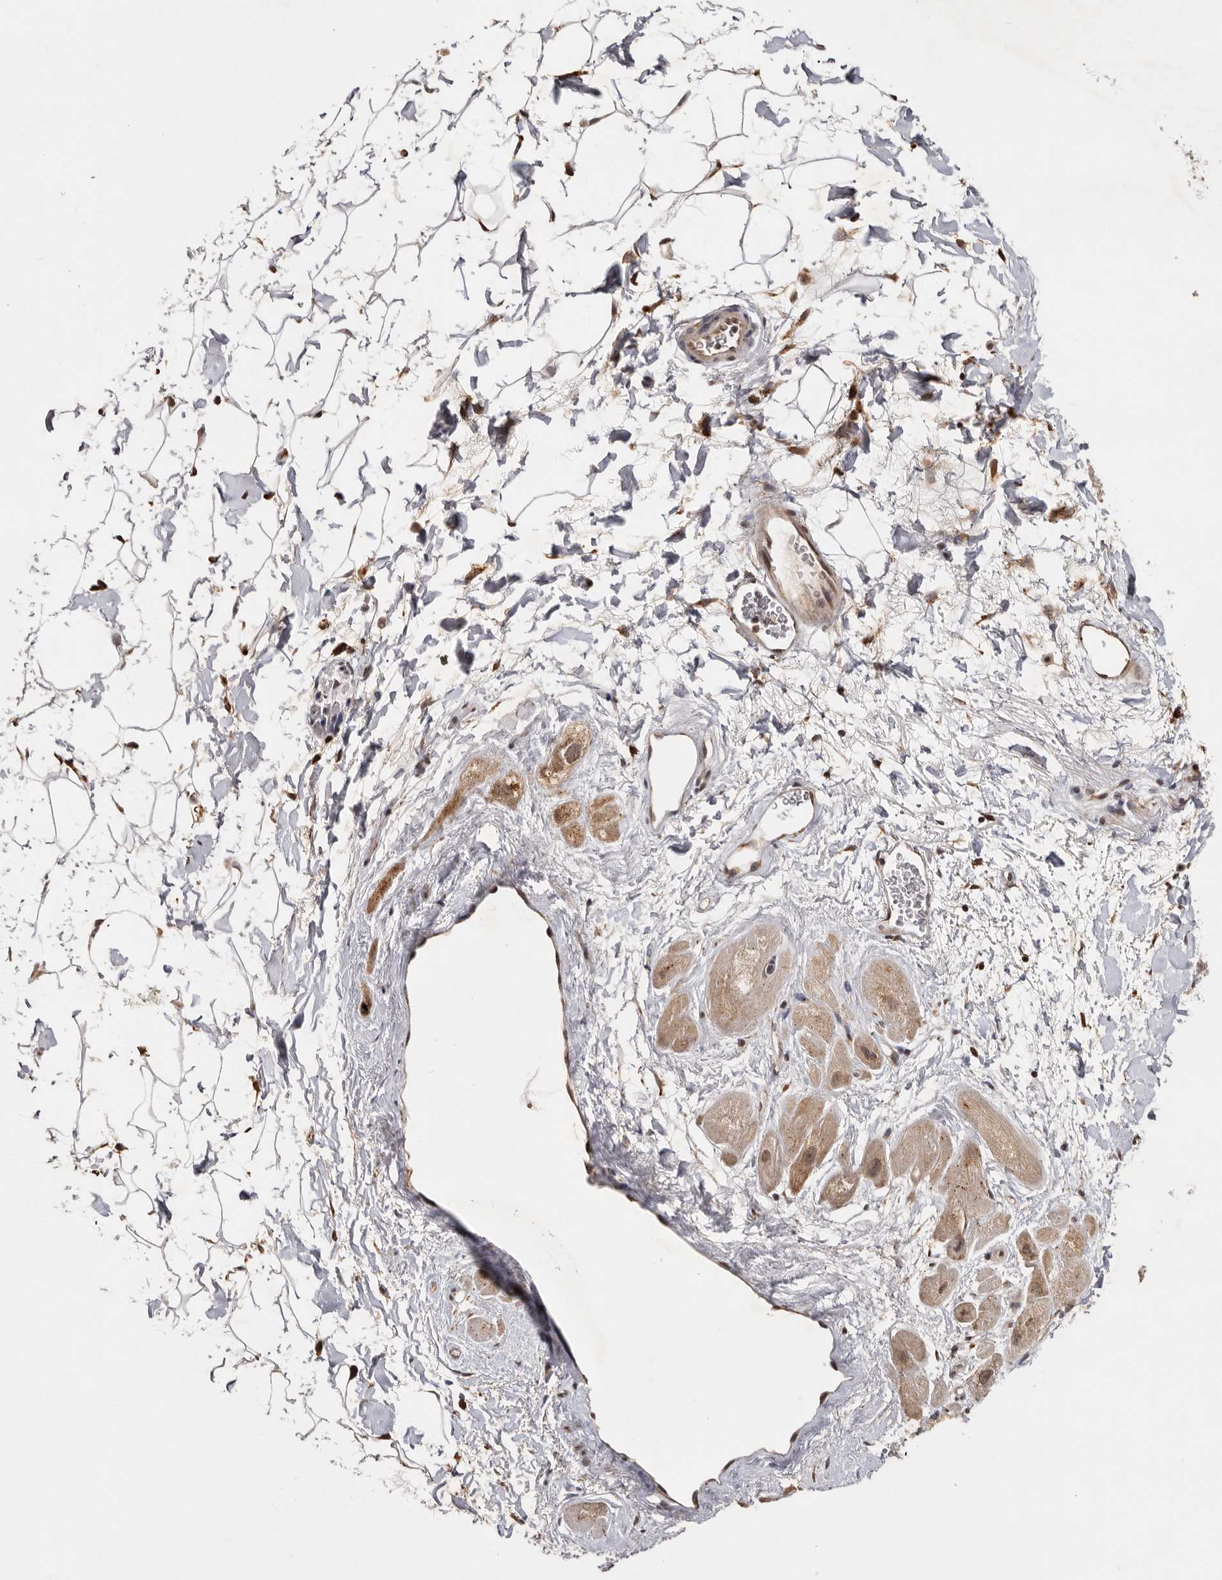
{"staining": {"intensity": "weak", "quantity": ">75%", "location": "cytoplasmic/membranous,nuclear"}, "tissue": "heart muscle", "cell_type": "Cardiomyocytes", "image_type": "normal", "snomed": [{"axis": "morphology", "description": "Normal tissue, NOS"}, {"axis": "topography", "description": "Heart"}], "caption": "Unremarkable heart muscle shows weak cytoplasmic/membranous,nuclear expression in approximately >75% of cardiomyocytes.", "gene": "ZNF83", "patient": {"sex": "male", "age": 49}}